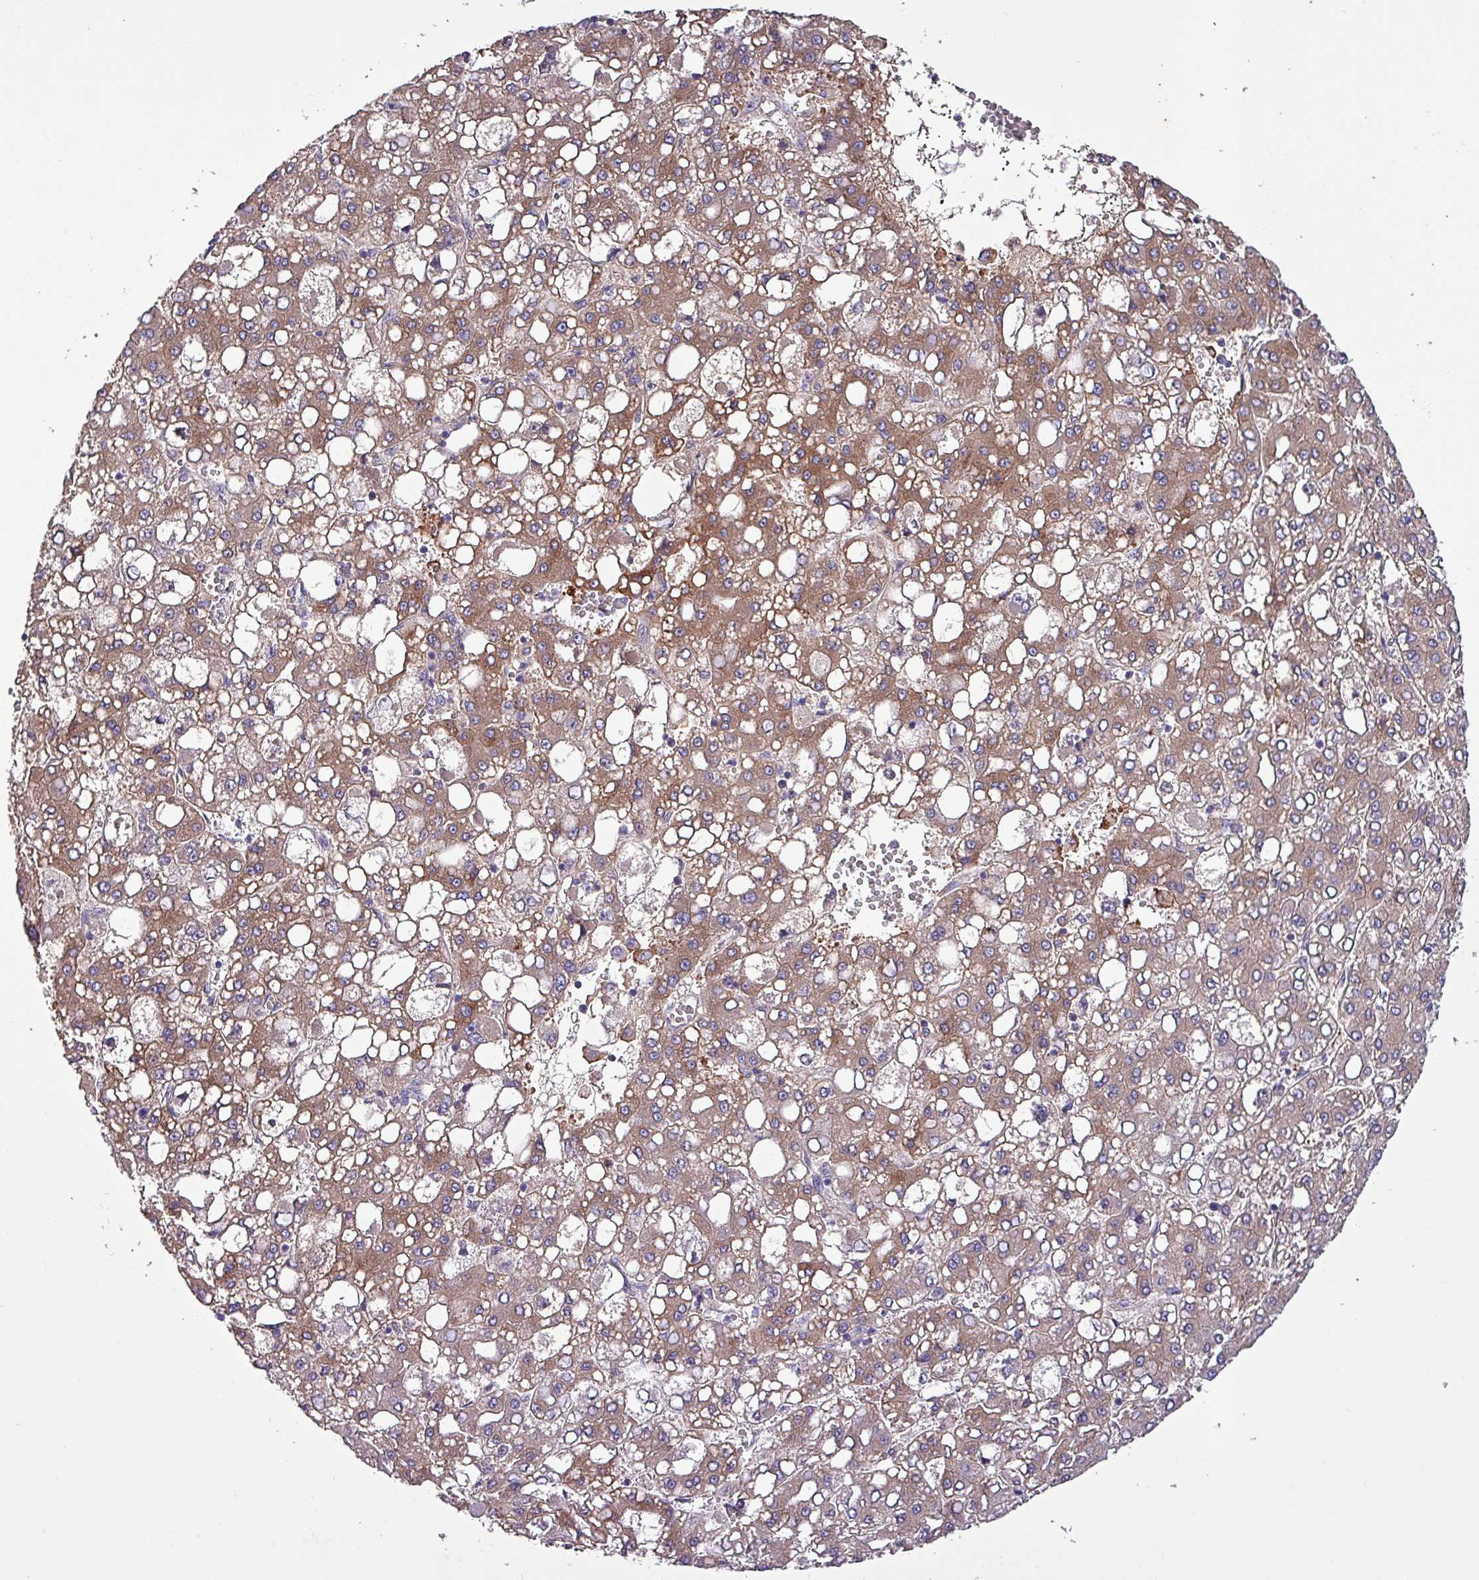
{"staining": {"intensity": "moderate", "quantity": "25%-75%", "location": "cytoplasmic/membranous"}, "tissue": "liver cancer", "cell_type": "Tumor cells", "image_type": "cancer", "snomed": [{"axis": "morphology", "description": "Carcinoma, Hepatocellular, NOS"}, {"axis": "topography", "description": "Liver"}], "caption": "Immunohistochemical staining of human liver cancer exhibits moderate cytoplasmic/membranous protein staining in approximately 25%-75% of tumor cells. The staining is performed using DAB (3,3'-diaminobenzidine) brown chromogen to label protein expression. The nuclei are counter-stained blue using hematoxylin.", "gene": "HP", "patient": {"sex": "male", "age": 65}}